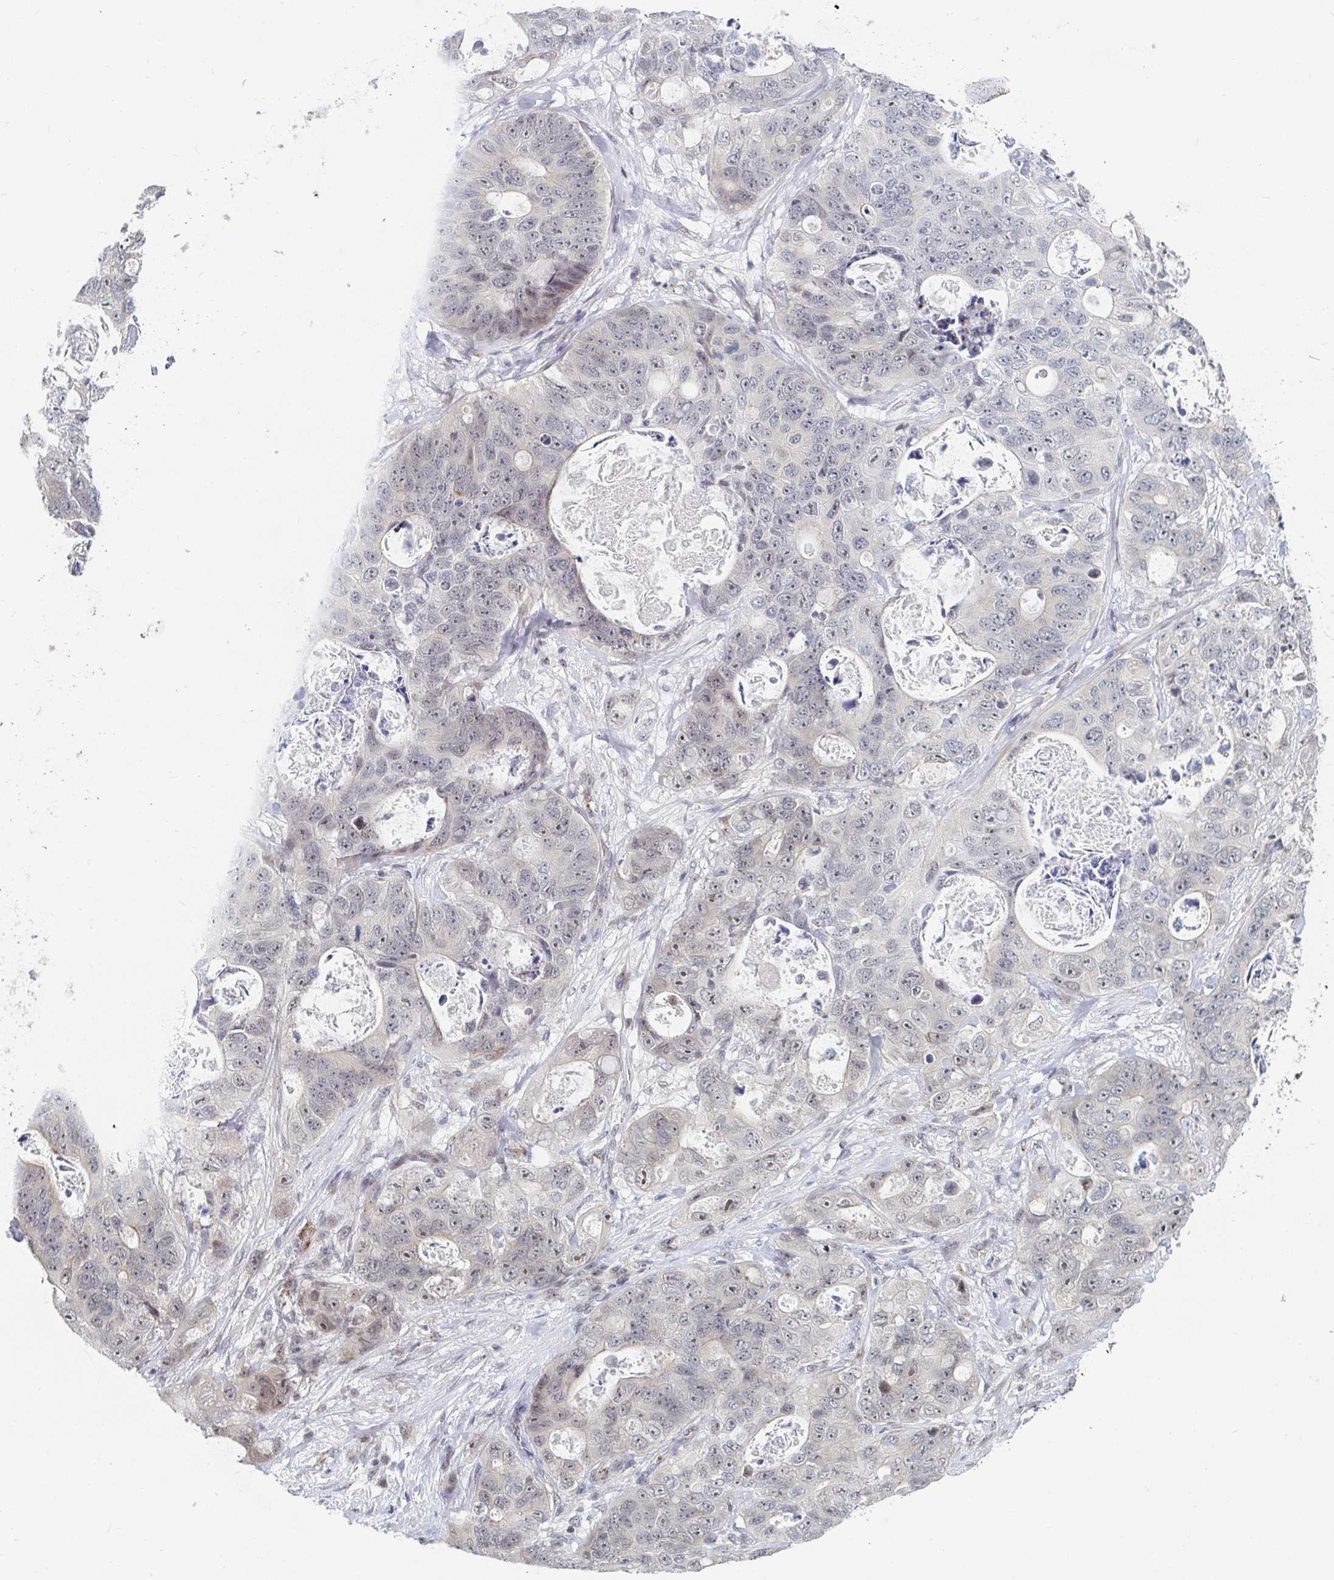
{"staining": {"intensity": "weak", "quantity": "25%-75%", "location": "cytoplasmic/membranous,nuclear"}, "tissue": "stomach cancer", "cell_type": "Tumor cells", "image_type": "cancer", "snomed": [{"axis": "morphology", "description": "Normal tissue, NOS"}, {"axis": "morphology", "description": "Adenocarcinoma, NOS"}, {"axis": "topography", "description": "Stomach"}], "caption": "A brown stain shows weak cytoplasmic/membranous and nuclear staining of a protein in stomach cancer tumor cells.", "gene": "CHD2", "patient": {"sex": "female", "age": 89}}